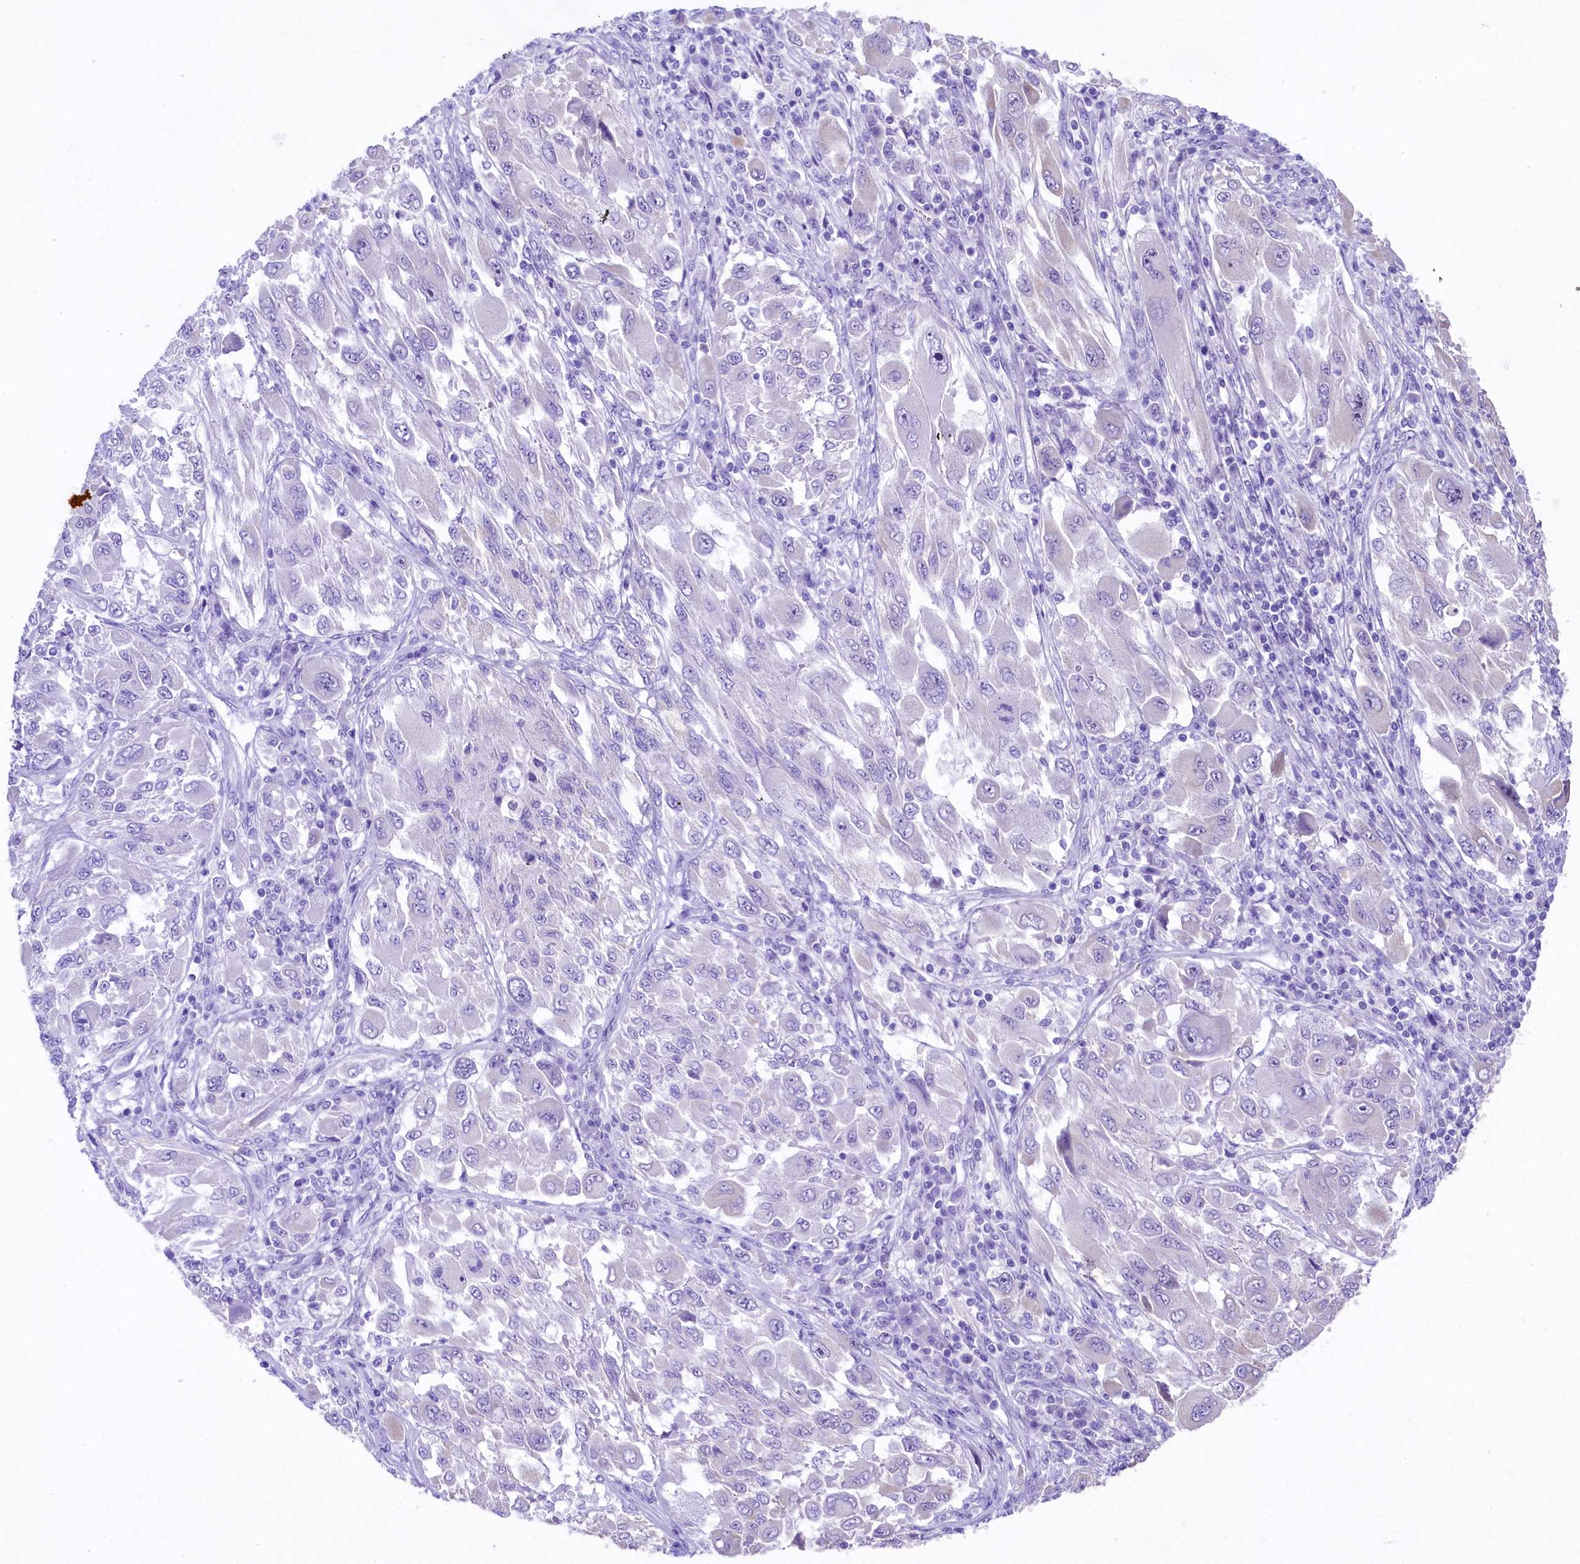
{"staining": {"intensity": "negative", "quantity": "none", "location": "none"}, "tissue": "melanoma", "cell_type": "Tumor cells", "image_type": "cancer", "snomed": [{"axis": "morphology", "description": "Malignant melanoma, NOS"}, {"axis": "topography", "description": "Skin"}], "caption": "Human malignant melanoma stained for a protein using IHC exhibits no positivity in tumor cells.", "gene": "UBXN6", "patient": {"sex": "female", "age": 91}}